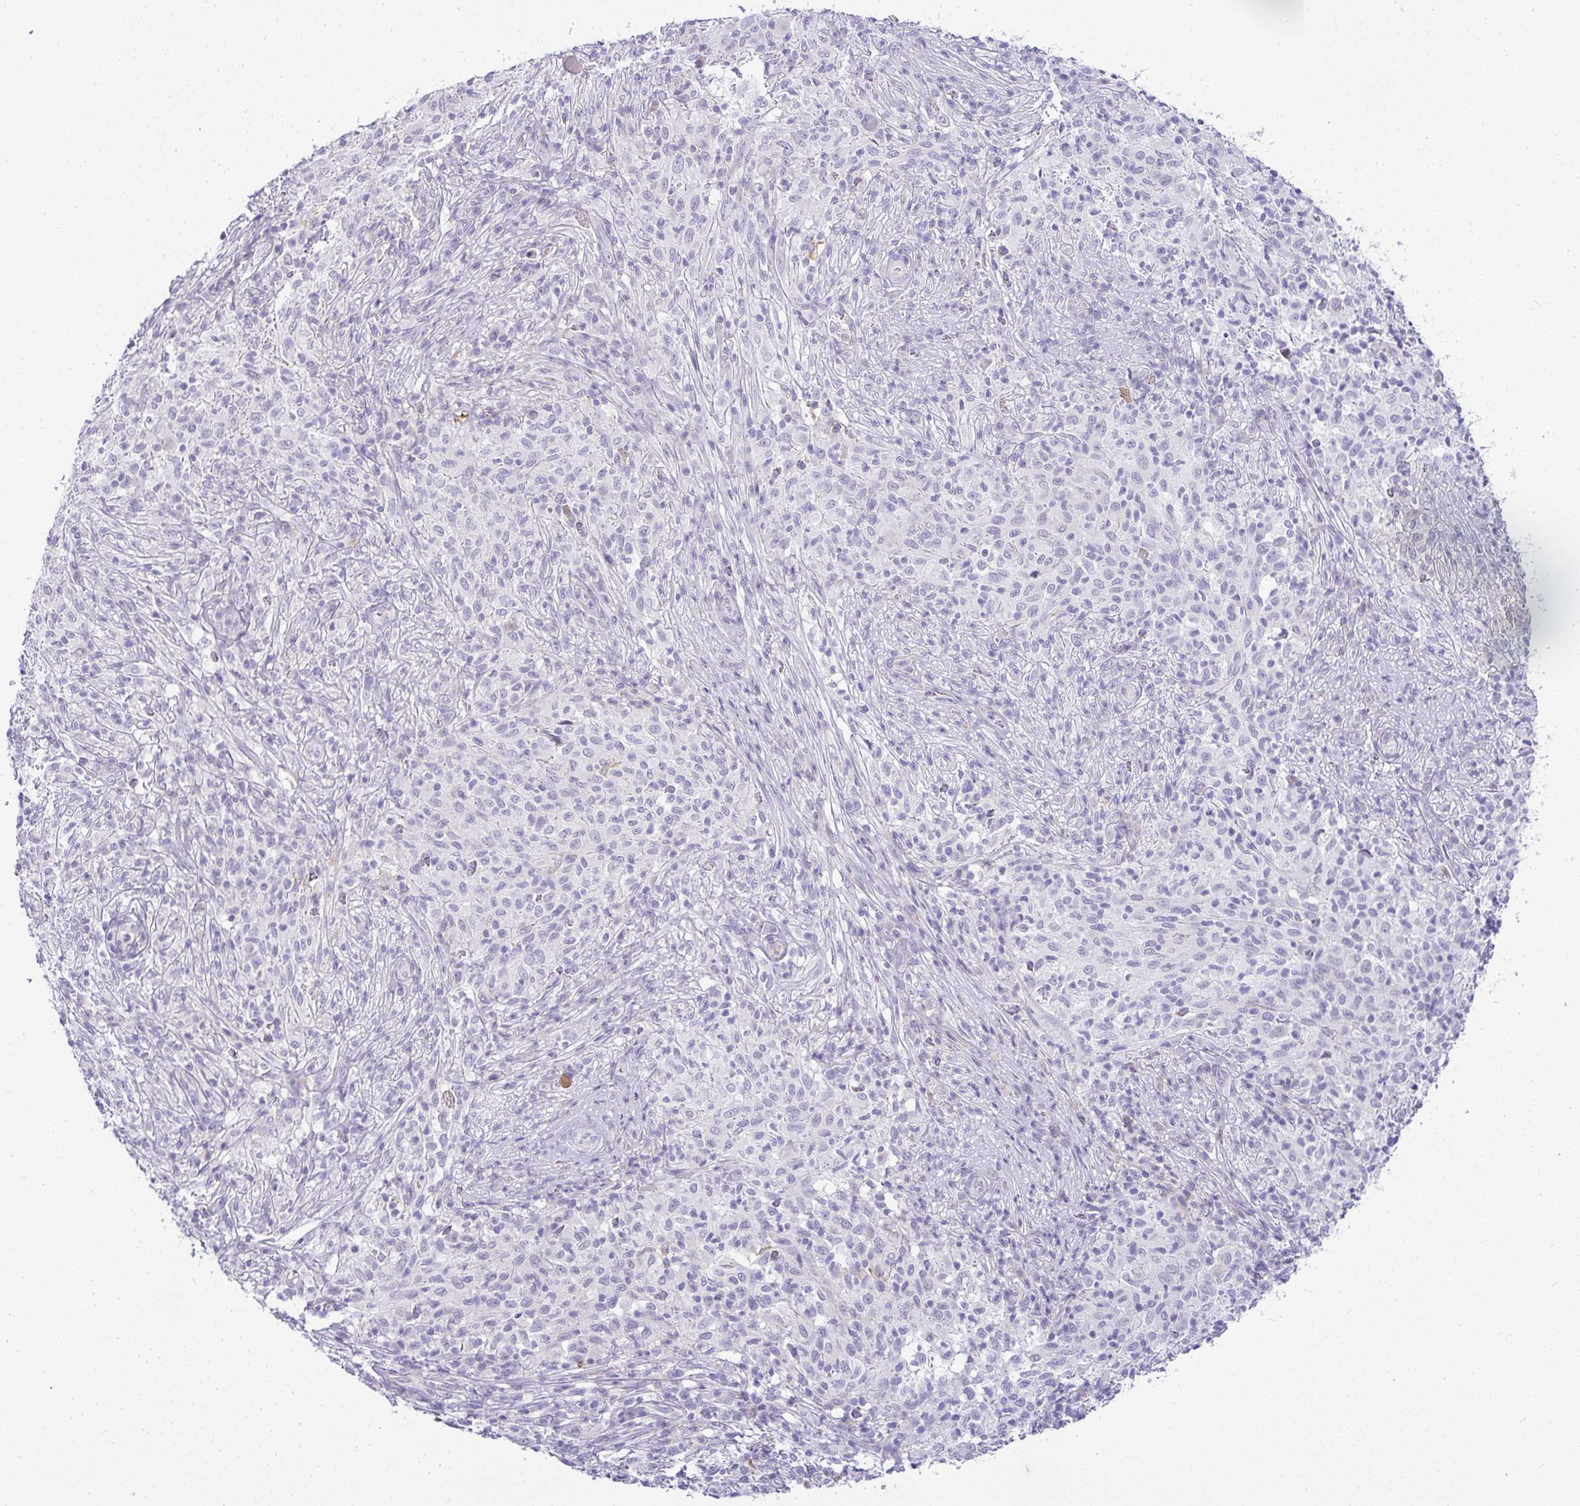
{"staining": {"intensity": "negative", "quantity": "none", "location": "none"}, "tissue": "melanoma", "cell_type": "Tumor cells", "image_type": "cancer", "snomed": [{"axis": "morphology", "description": "Malignant melanoma, NOS"}, {"axis": "topography", "description": "Skin"}], "caption": "IHC histopathology image of neoplastic tissue: human malignant melanoma stained with DAB (3,3'-diaminobenzidine) shows no significant protein positivity in tumor cells. The staining was performed using DAB to visualize the protein expression in brown, while the nuclei were stained in blue with hematoxylin (Magnification: 20x).", "gene": "LIPE", "patient": {"sex": "male", "age": 66}}